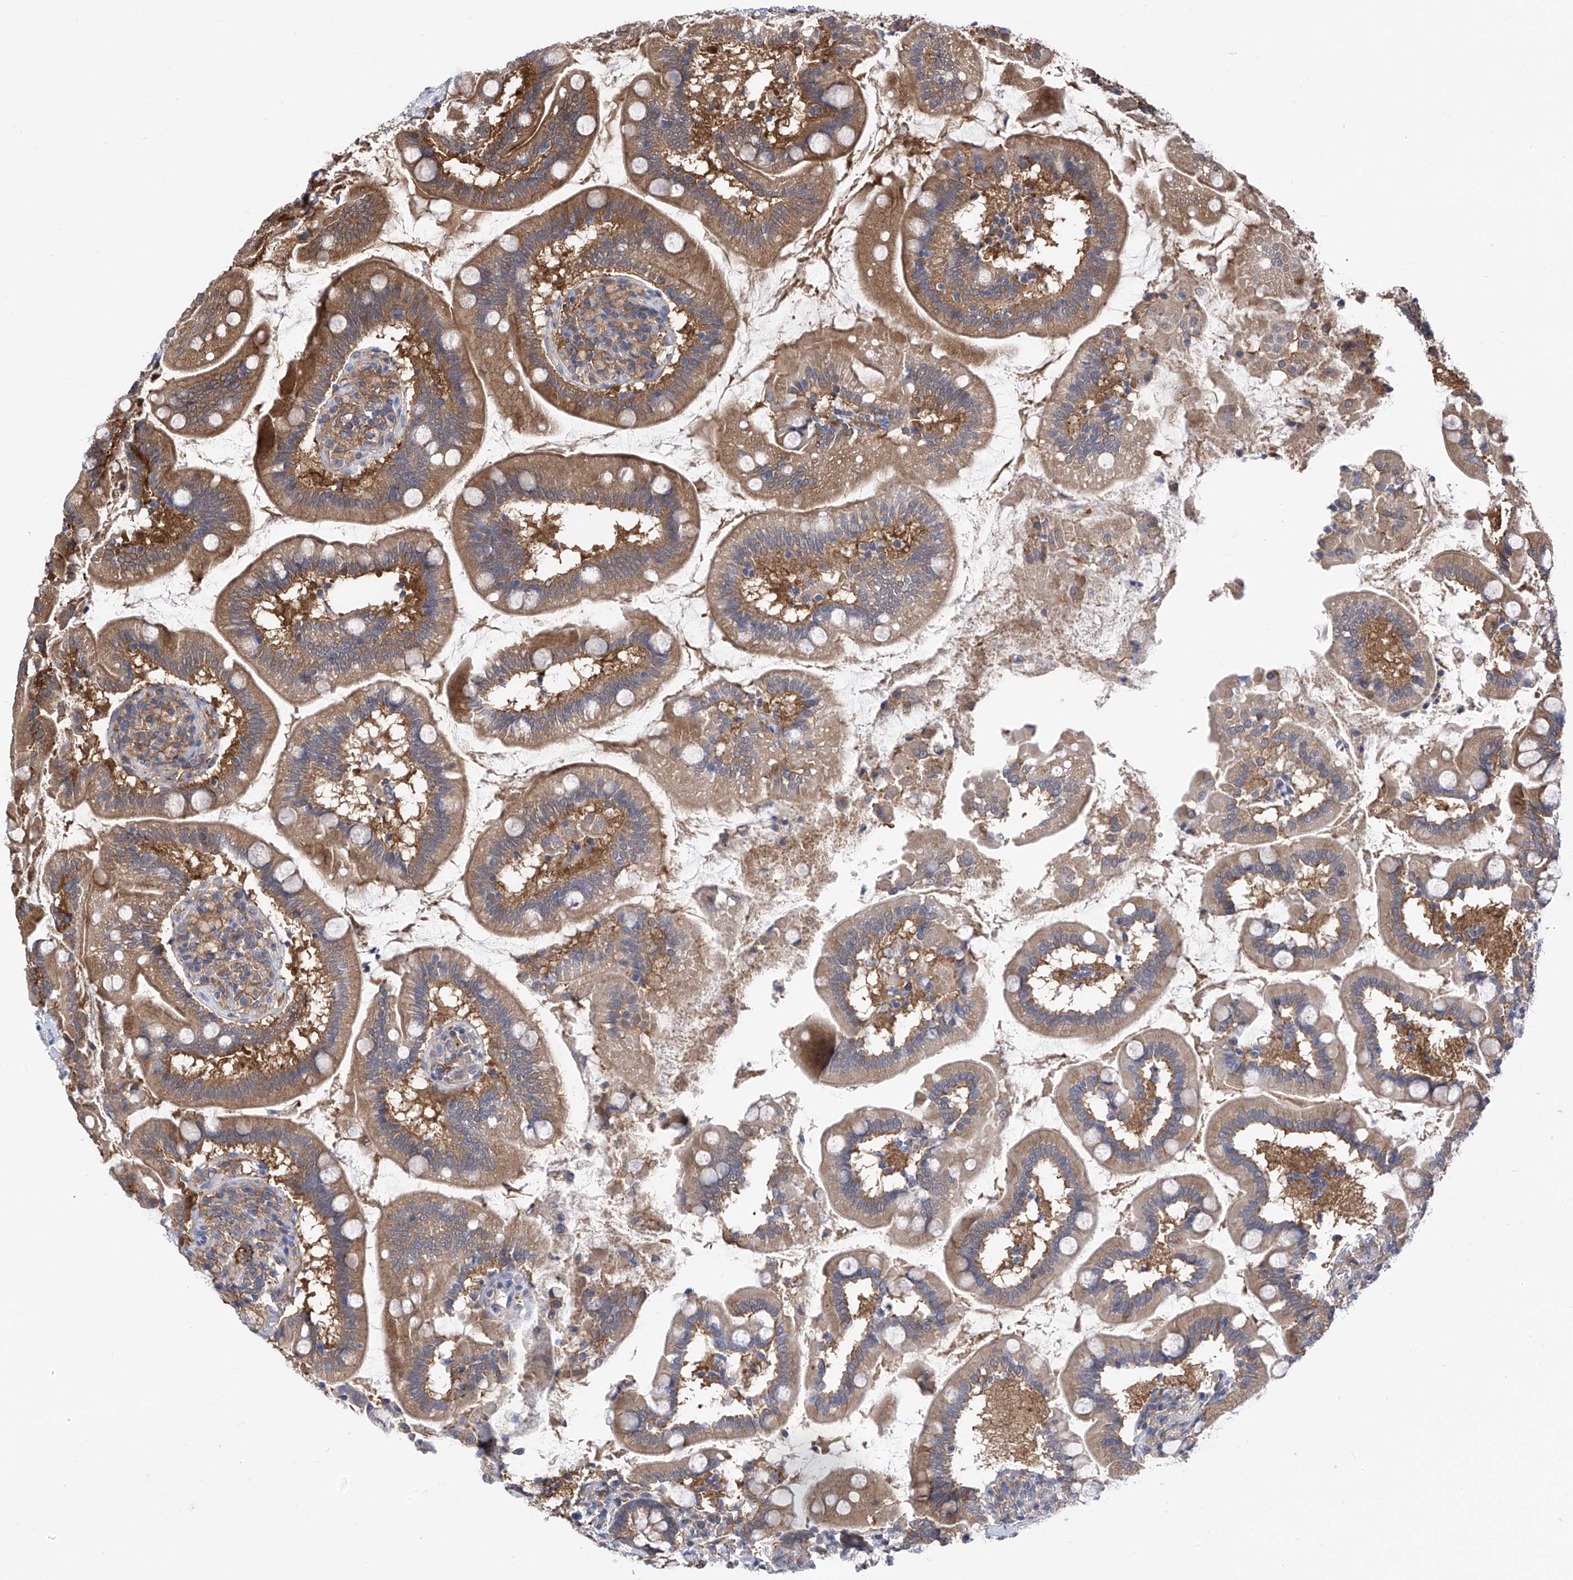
{"staining": {"intensity": "moderate", "quantity": ">75%", "location": "cytoplasmic/membranous"}, "tissue": "small intestine", "cell_type": "Glandular cells", "image_type": "normal", "snomed": [{"axis": "morphology", "description": "Normal tissue, NOS"}, {"axis": "topography", "description": "Small intestine"}], "caption": "IHC photomicrograph of normal small intestine: human small intestine stained using immunohistochemistry (IHC) displays medium levels of moderate protein expression localized specifically in the cytoplasmic/membranous of glandular cells, appearing as a cytoplasmic/membranous brown color.", "gene": "CHPF", "patient": {"sex": "female", "age": 64}}